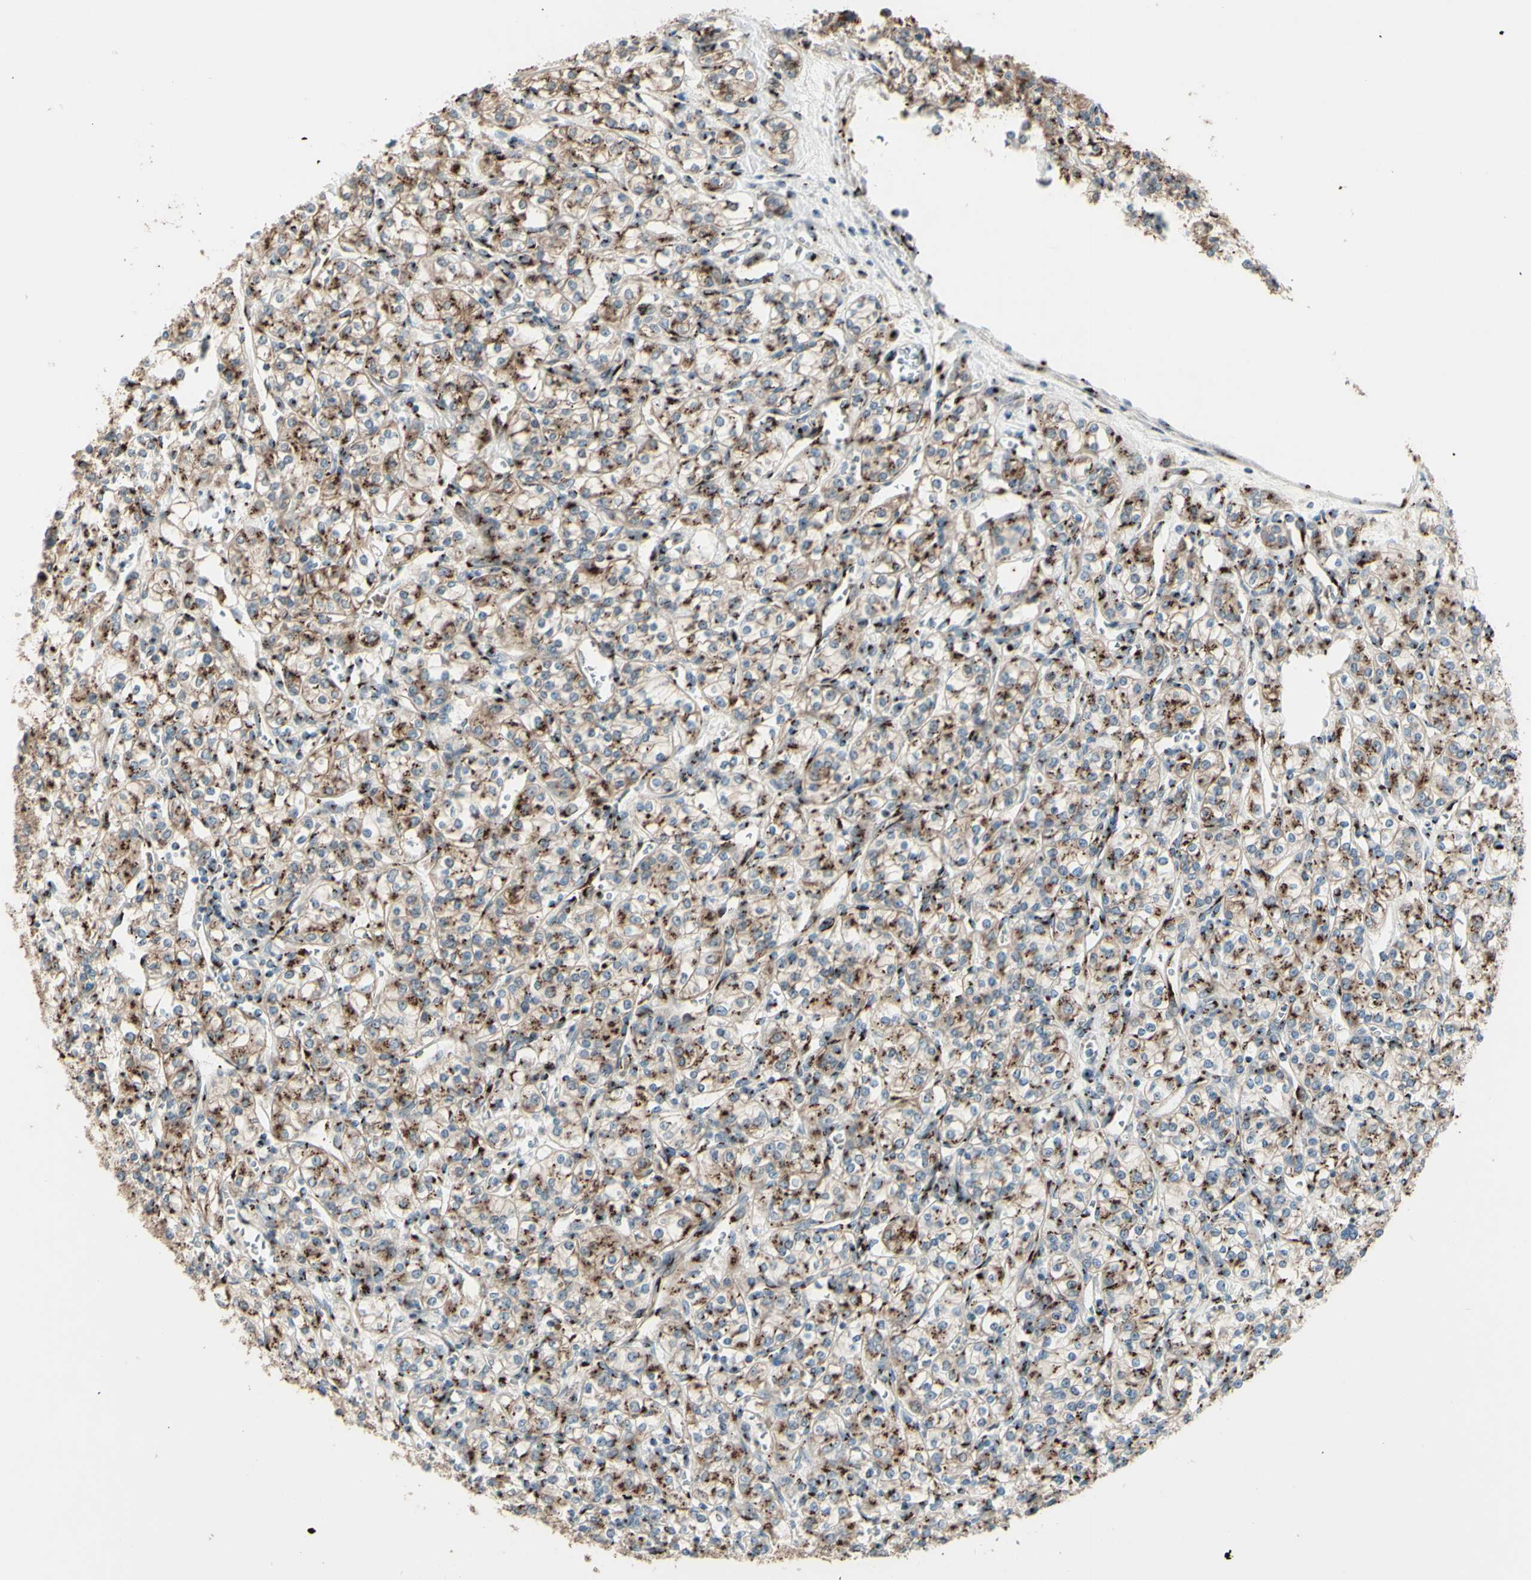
{"staining": {"intensity": "moderate", "quantity": ">75%", "location": "cytoplasmic/membranous"}, "tissue": "renal cancer", "cell_type": "Tumor cells", "image_type": "cancer", "snomed": [{"axis": "morphology", "description": "Adenocarcinoma, NOS"}, {"axis": "topography", "description": "Kidney"}], "caption": "Immunohistochemistry staining of renal adenocarcinoma, which exhibits medium levels of moderate cytoplasmic/membranous positivity in approximately >75% of tumor cells indicating moderate cytoplasmic/membranous protein positivity. The staining was performed using DAB (brown) for protein detection and nuclei were counterstained in hematoxylin (blue).", "gene": "BPNT2", "patient": {"sex": "male", "age": 77}}